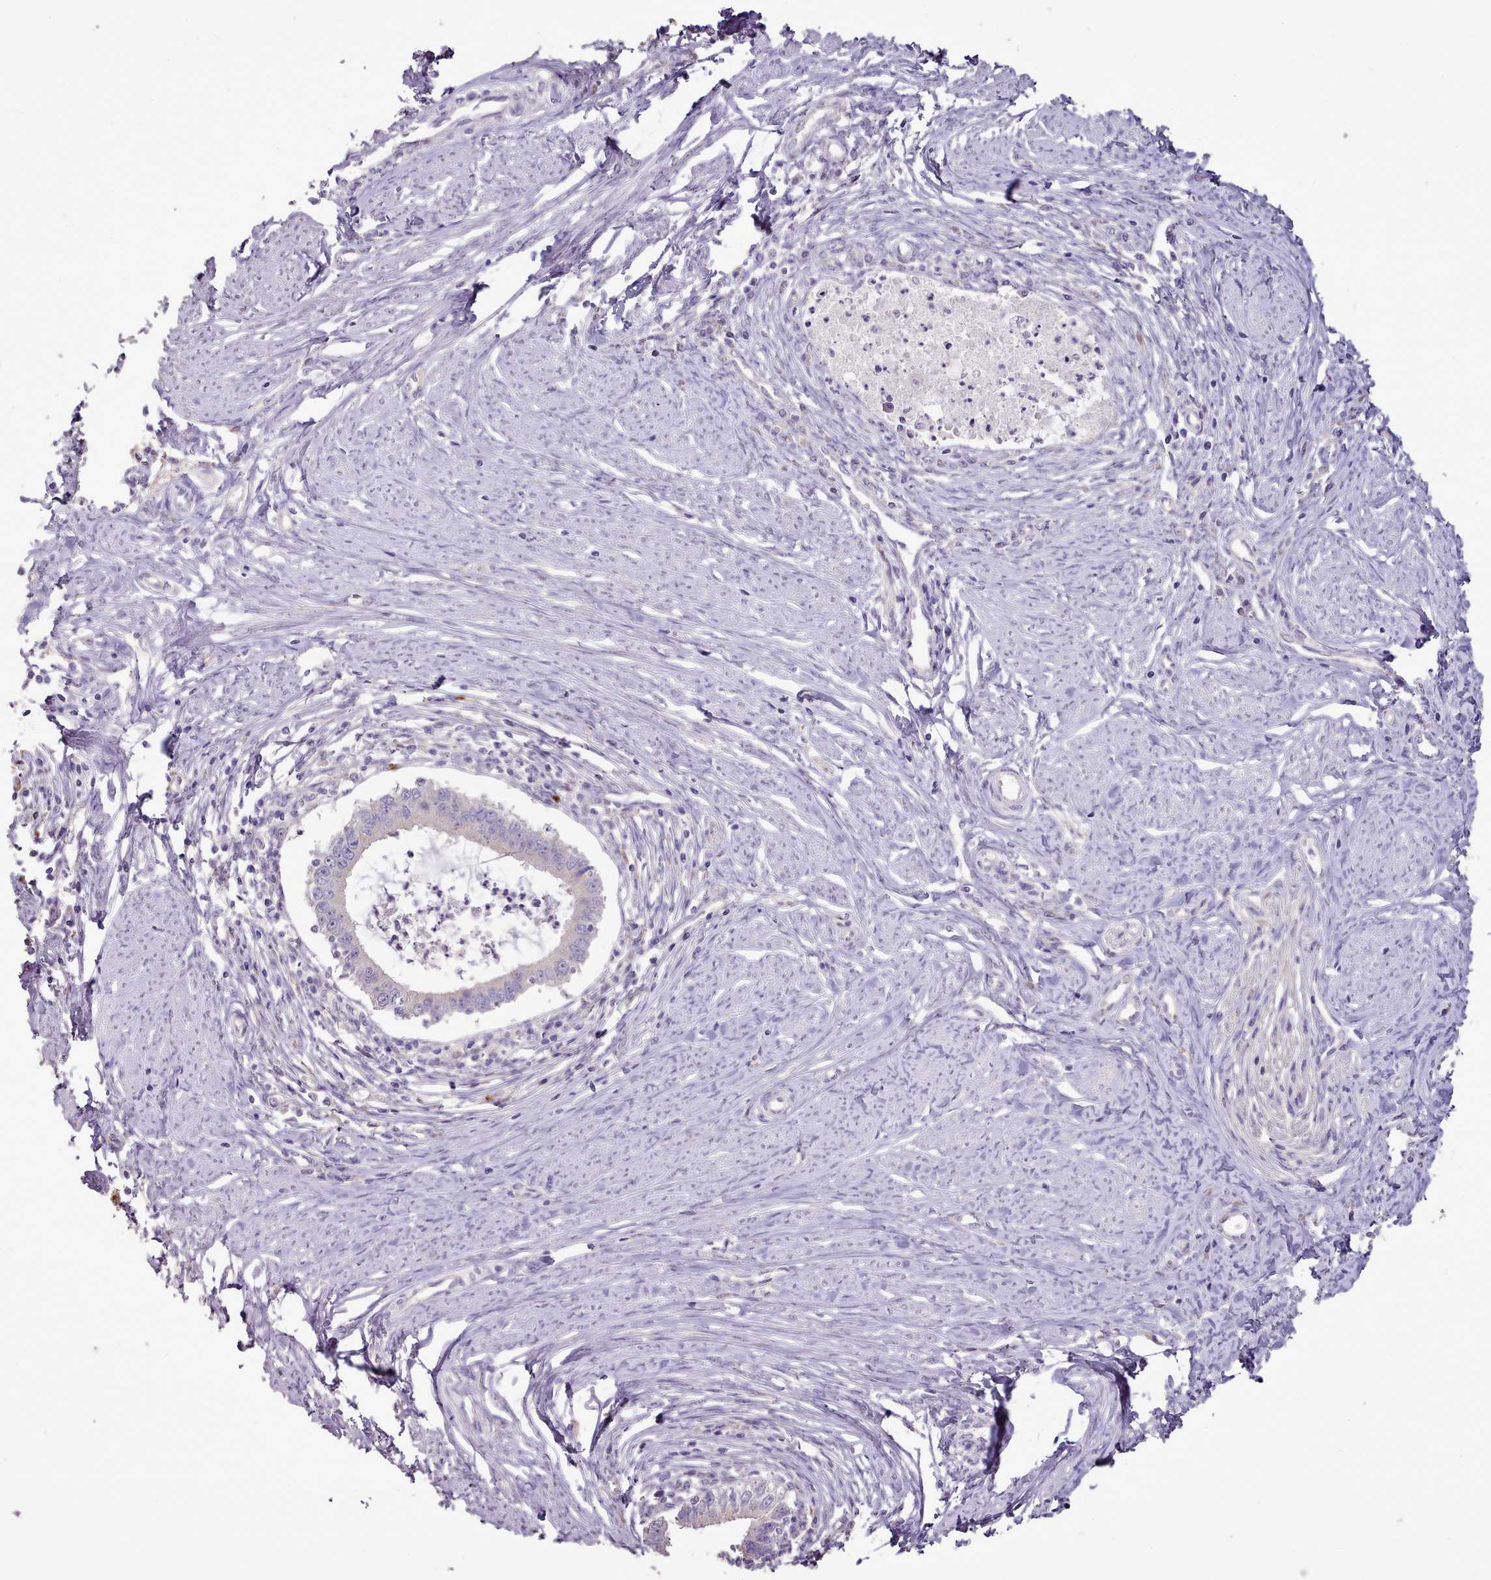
{"staining": {"intensity": "negative", "quantity": "none", "location": "none"}, "tissue": "cervical cancer", "cell_type": "Tumor cells", "image_type": "cancer", "snomed": [{"axis": "morphology", "description": "Adenocarcinoma, NOS"}, {"axis": "topography", "description": "Cervix"}], "caption": "Tumor cells are negative for brown protein staining in cervical cancer.", "gene": "BLOC1S2", "patient": {"sex": "female", "age": 36}}